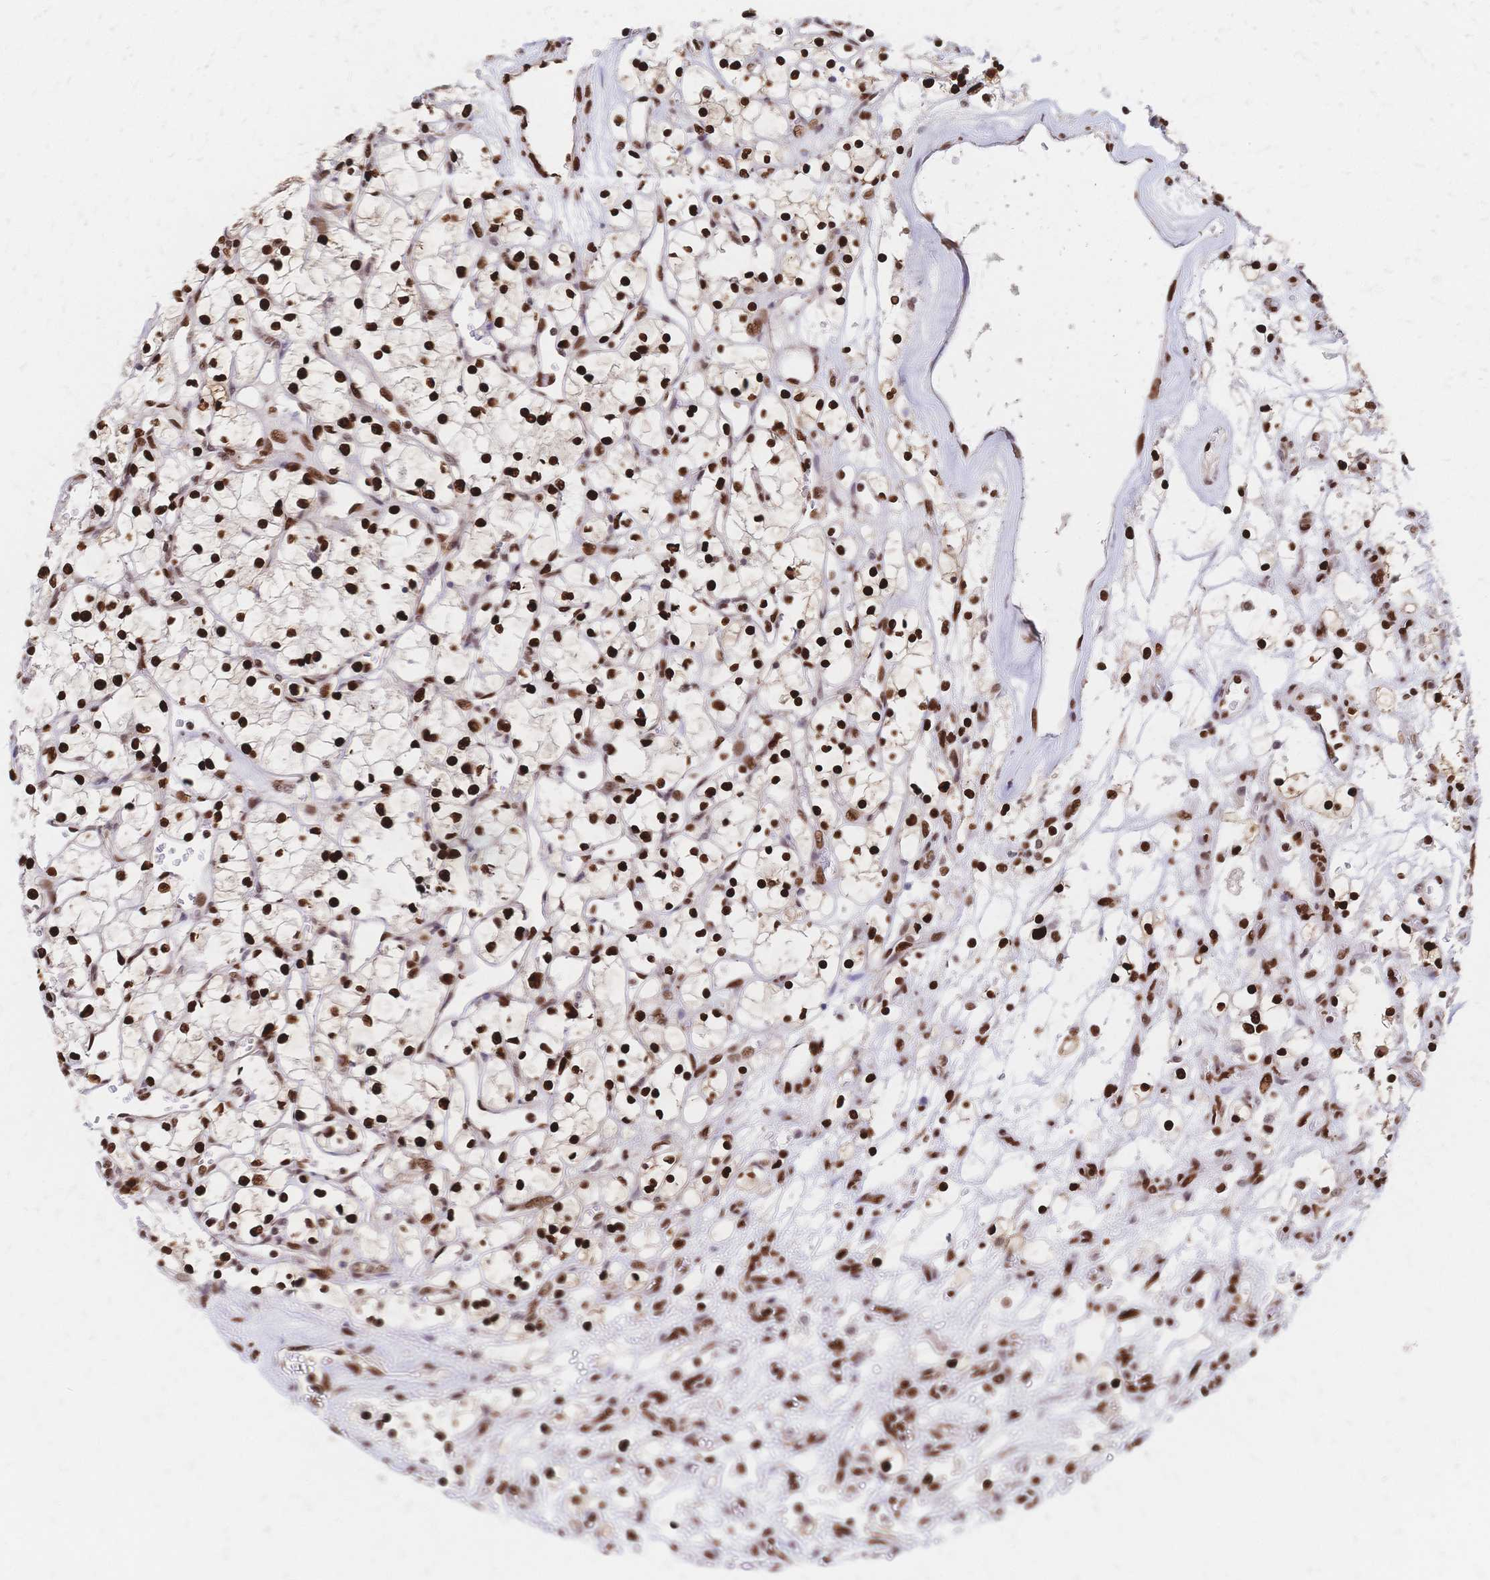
{"staining": {"intensity": "strong", "quantity": ">75%", "location": "nuclear"}, "tissue": "renal cancer", "cell_type": "Tumor cells", "image_type": "cancer", "snomed": [{"axis": "morphology", "description": "Adenocarcinoma, NOS"}, {"axis": "topography", "description": "Kidney"}], "caption": "A high amount of strong nuclear staining is present in approximately >75% of tumor cells in renal cancer tissue.", "gene": "HDGF", "patient": {"sex": "female", "age": 69}}